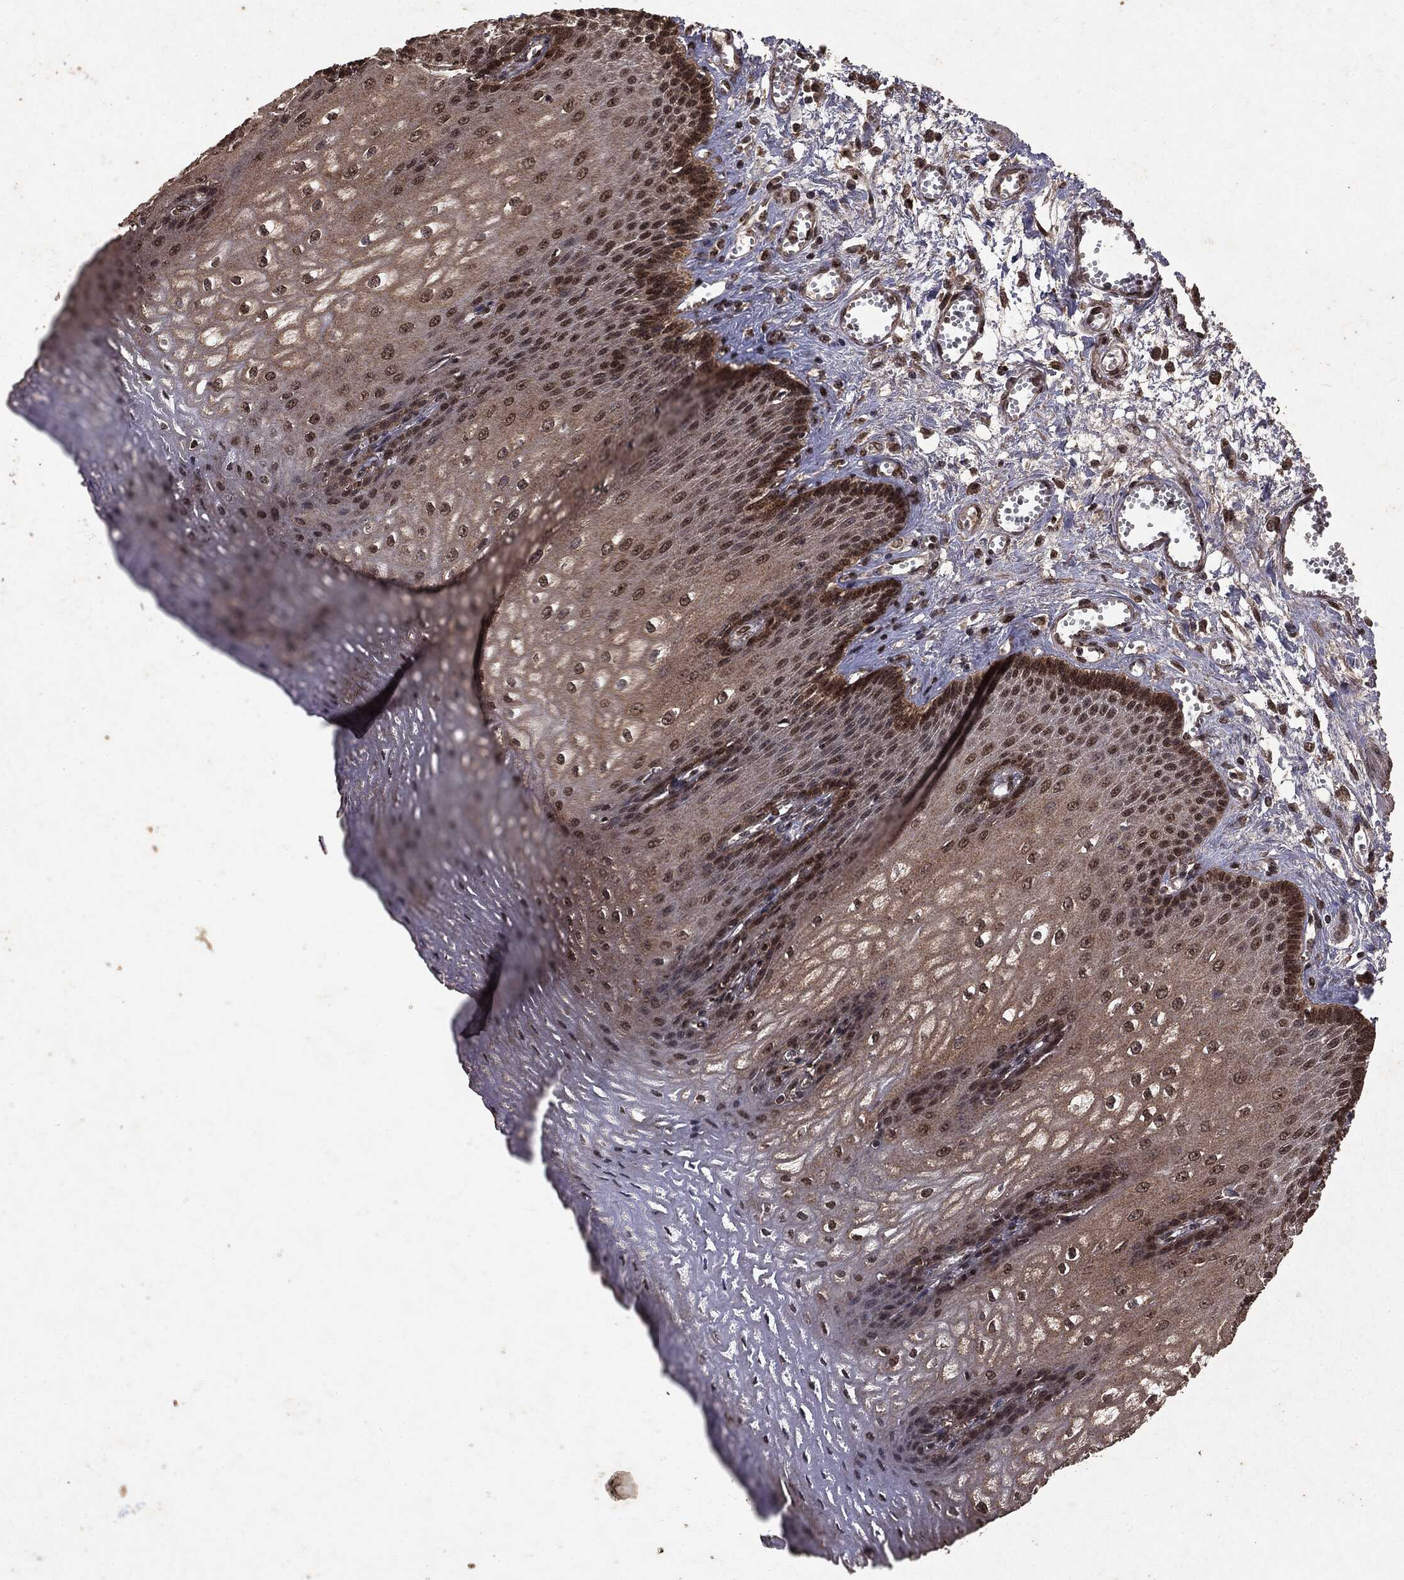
{"staining": {"intensity": "strong", "quantity": "<25%", "location": "nuclear"}, "tissue": "esophagus", "cell_type": "Squamous epithelial cells", "image_type": "normal", "snomed": [{"axis": "morphology", "description": "Normal tissue, NOS"}, {"axis": "topography", "description": "Esophagus"}], "caption": "A high-resolution photomicrograph shows immunohistochemistry (IHC) staining of unremarkable esophagus, which reveals strong nuclear expression in about <25% of squamous epithelial cells.", "gene": "PEBP1", "patient": {"sex": "male", "age": 58}}